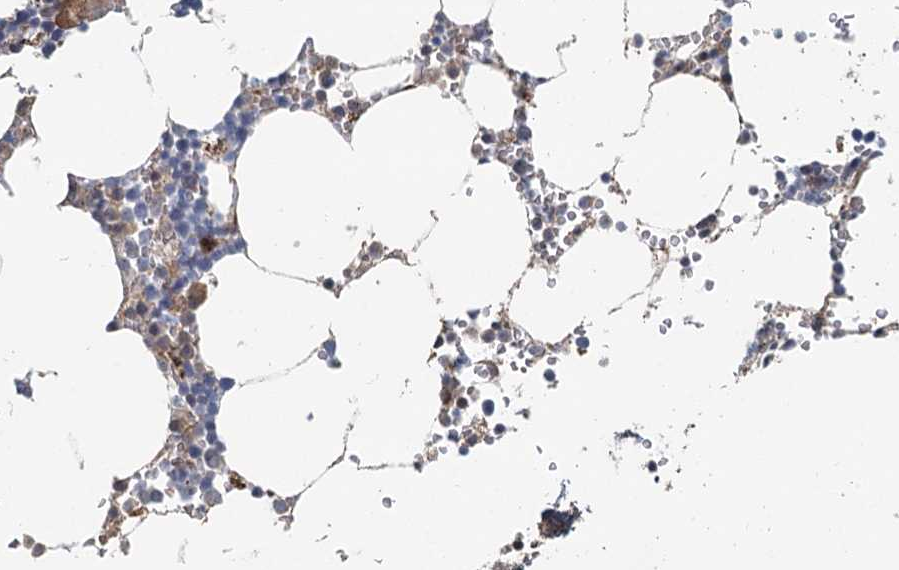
{"staining": {"intensity": "strong", "quantity": "25%-75%", "location": "cytoplasmic/membranous"}, "tissue": "bone marrow", "cell_type": "Hematopoietic cells", "image_type": "normal", "snomed": [{"axis": "morphology", "description": "Normal tissue, NOS"}, {"axis": "topography", "description": "Bone marrow"}], "caption": "Normal bone marrow shows strong cytoplasmic/membranous positivity in approximately 25%-75% of hematopoietic cells, visualized by immunohistochemistry. The staining is performed using DAB brown chromogen to label protein expression. The nuclei are counter-stained blue using hematoxylin.", "gene": "RNF111", "patient": {"sex": "male", "age": 70}}